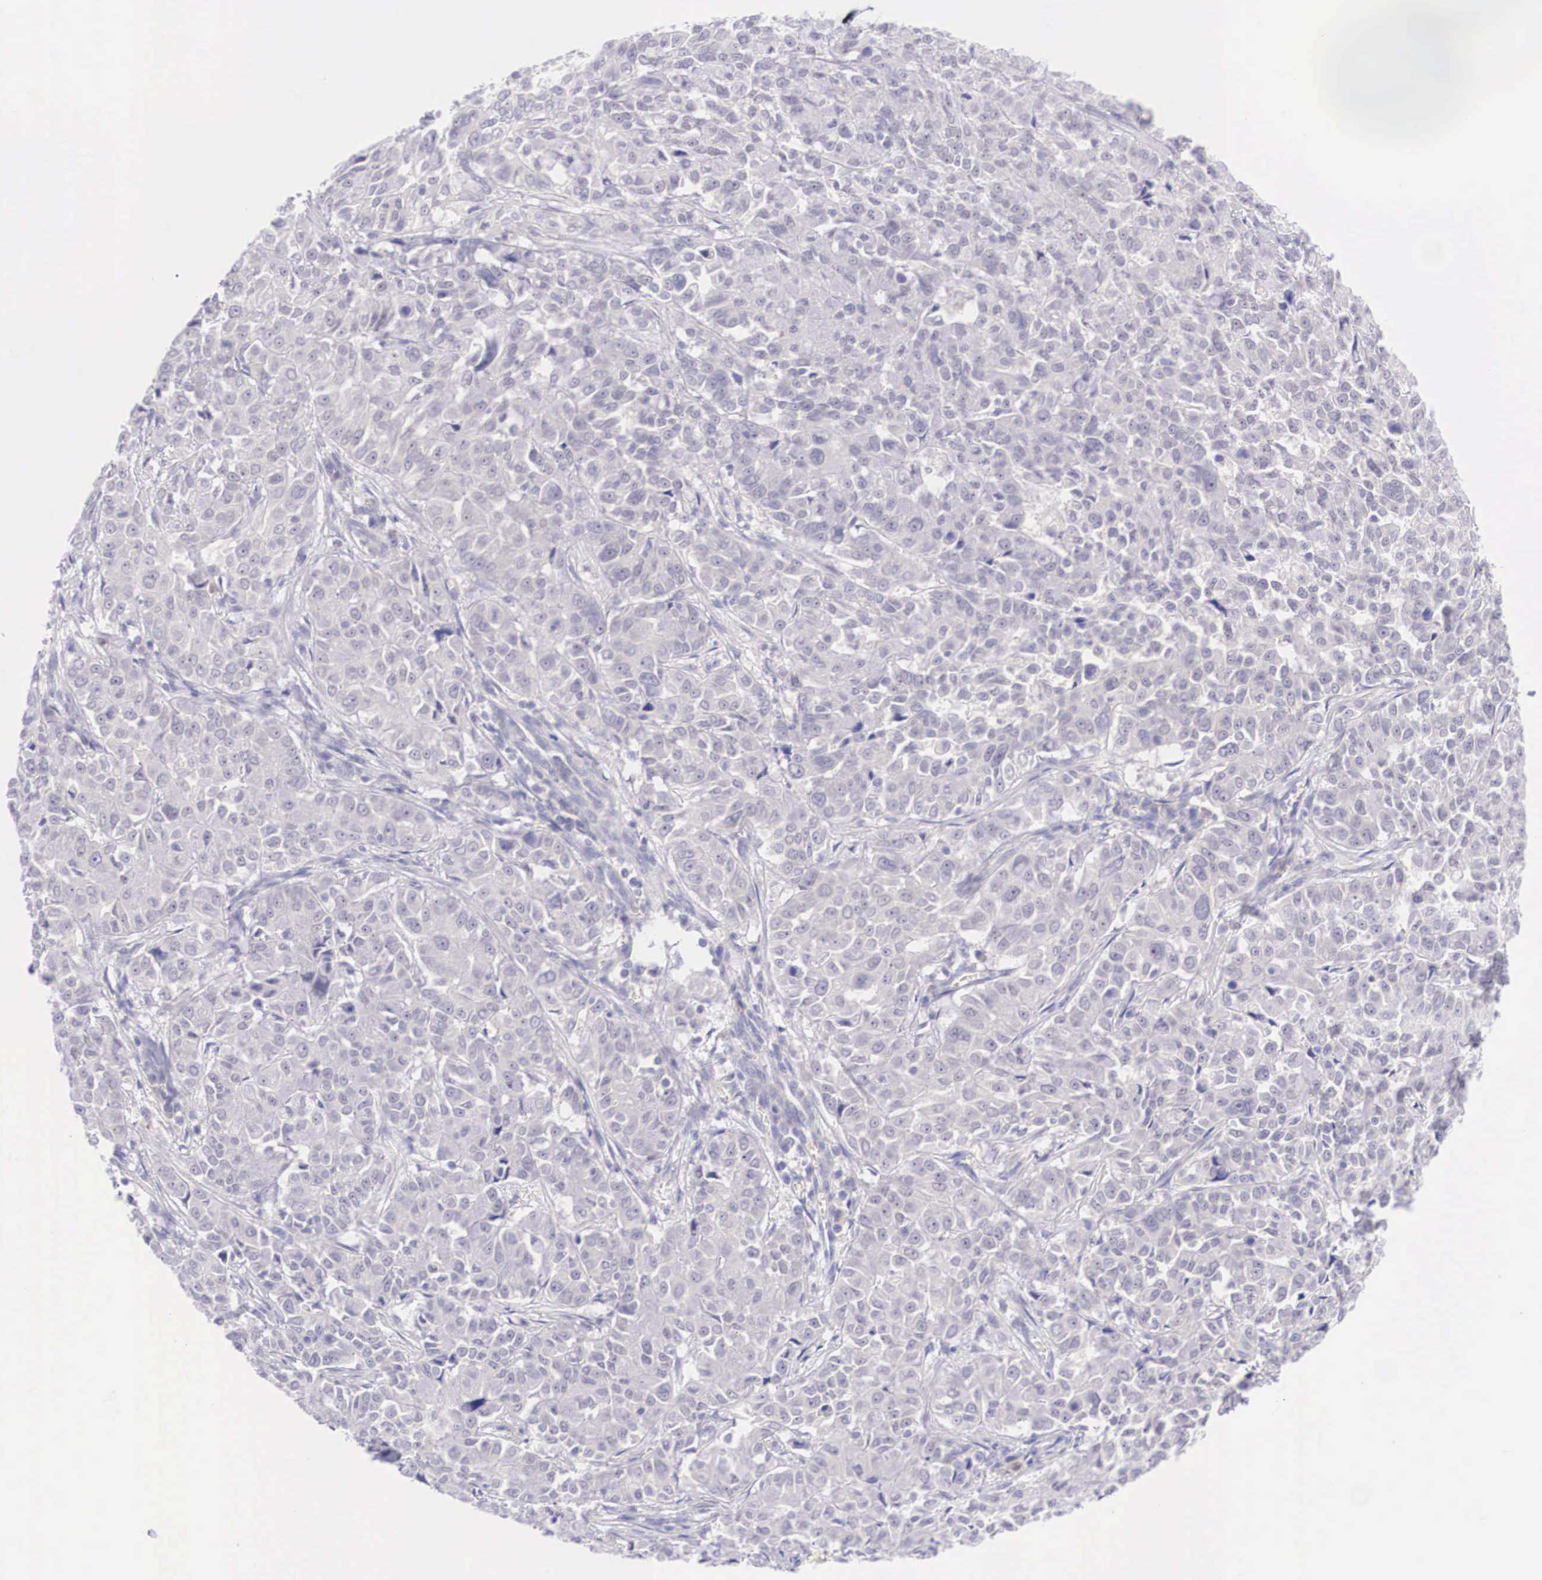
{"staining": {"intensity": "negative", "quantity": "none", "location": "none"}, "tissue": "pancreatic cancer", "cell_type": "Tumor cells", "image_type": "cancer", "snomed": [{"axis": "morphology", "description": "Adenocarcinoma, NOS"}, {"axis": "topography", "description": "Pancreas"}], "caption": "Immunohistochemistry histopathology image of human pancreatic adenocarcinoma stained for a protein (brown), which demonstrates no expression in tumor cells. (Brightfield microscopy of DAB (3,3'-diaminobenzidine) IHC at high magnification).", "gene": "BCL6", "patient": {"sex": "female", "age": 52}}